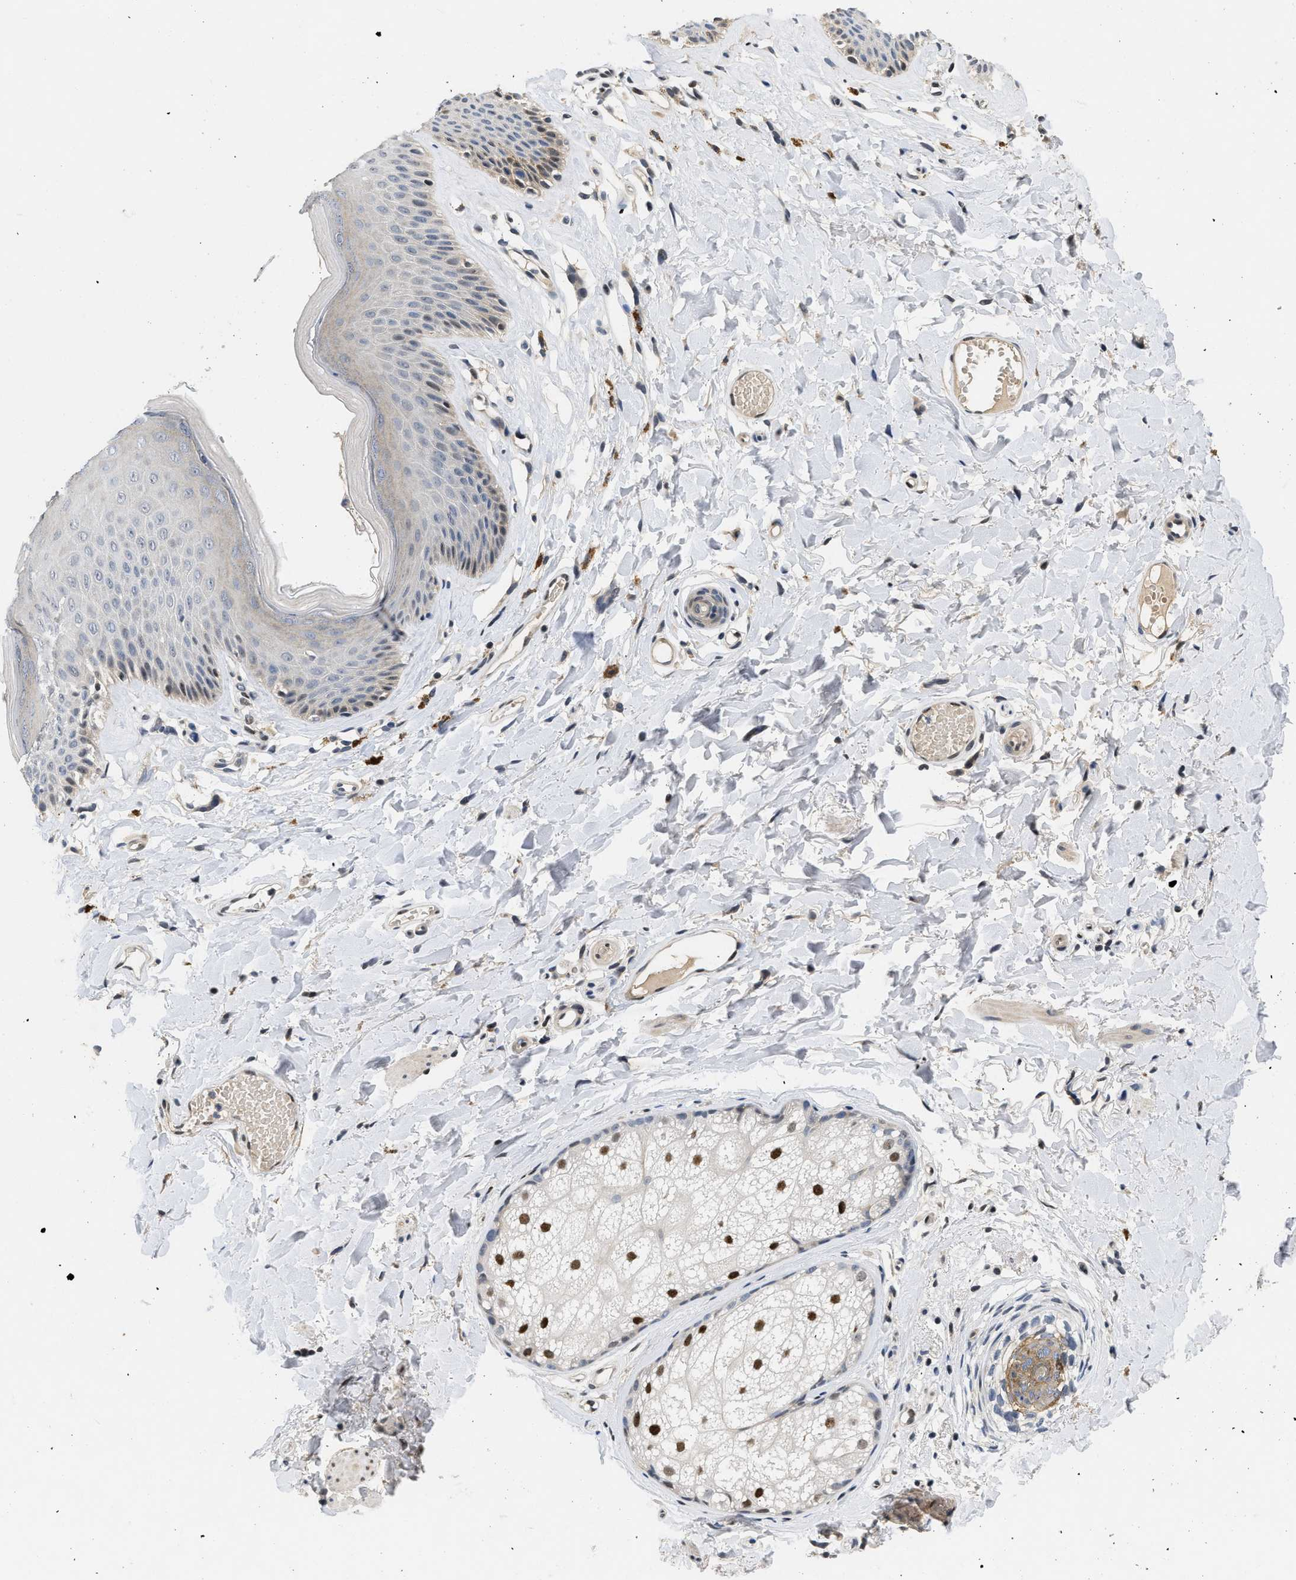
{"staining": {"intensity": "moderate", "quantity": "<25%", "location": "cytoplasmic/membranous"}, "tissue": "skin", "cell_type": "Epidermal cells", "image_type": "normal", "snomed": [{"axis": "morphology", "description": "Normal tissue, NOS"}, {"axis": "topography", "description": "Vulva"}], "caption": "Skin stained with DAB immunohistochemistry demonstrates low levels of moderate cytoplasmic/membranous positivity in about <25% of epidermal cells. (Brightfield microscopy of DAB IHC at high magnification).", "gene": "VIP", "patient": {"sex": "female", "age": 73}}